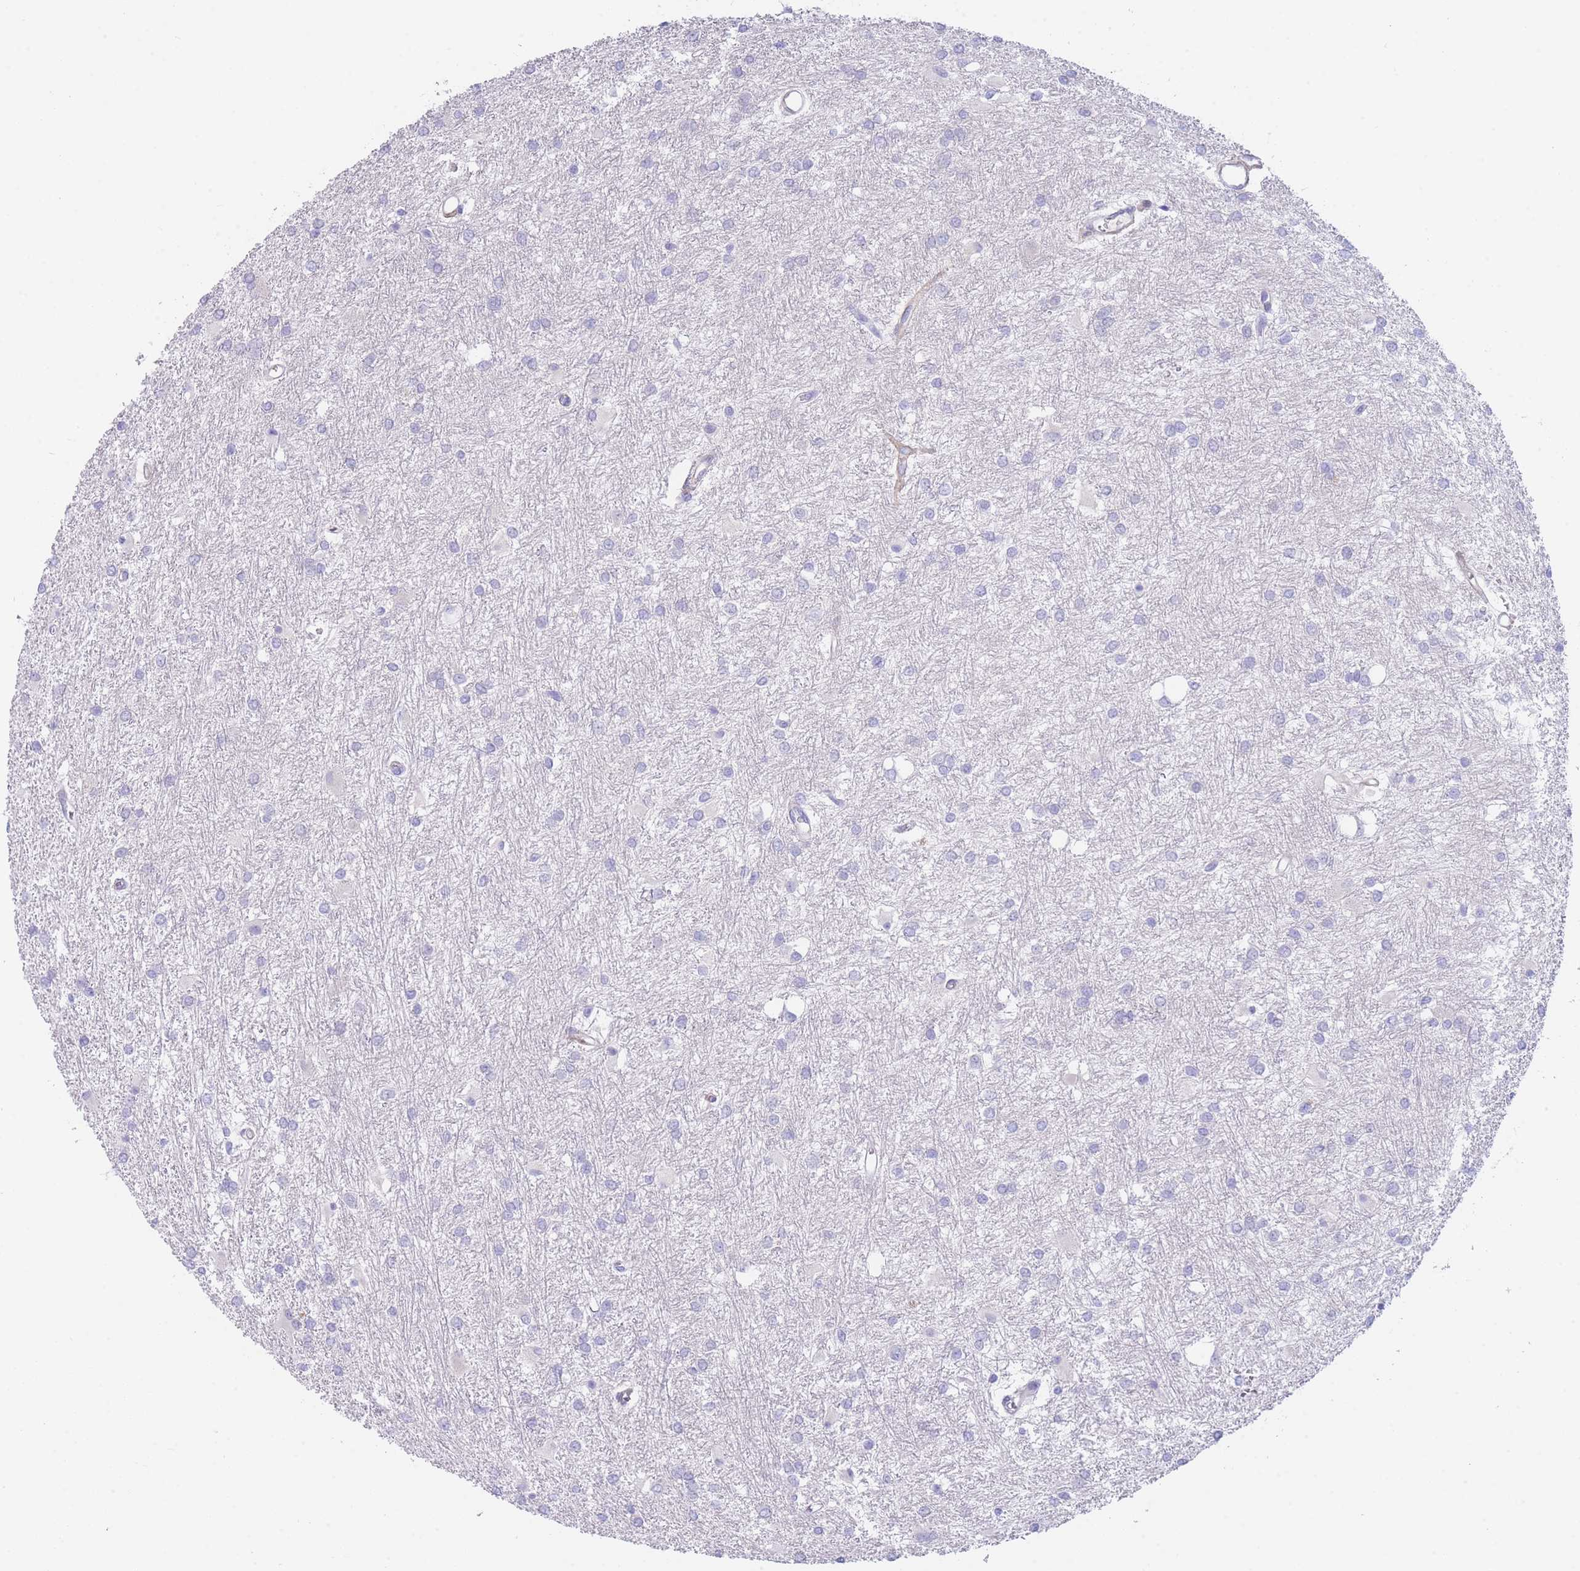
{"staining": {"intensity": "negative", "quantity": "none", "location": "none"}, "tissue": "glioma", "cell_type": "Tumor cells", "image_type": "cancer", "snomed": [{"axis": "morphology", "description": "Glioma, malignant, High grade"}, {"axis": "topography", "description": "Brain"}], "caption": "This is a histopathology image of immunohistochemistry (IHC) staining of high-grade glioma (malignant), which shows no staining in tumor cells.", "gene": "PCDHB3", "patient": {"sex": "female", "age": 50}}